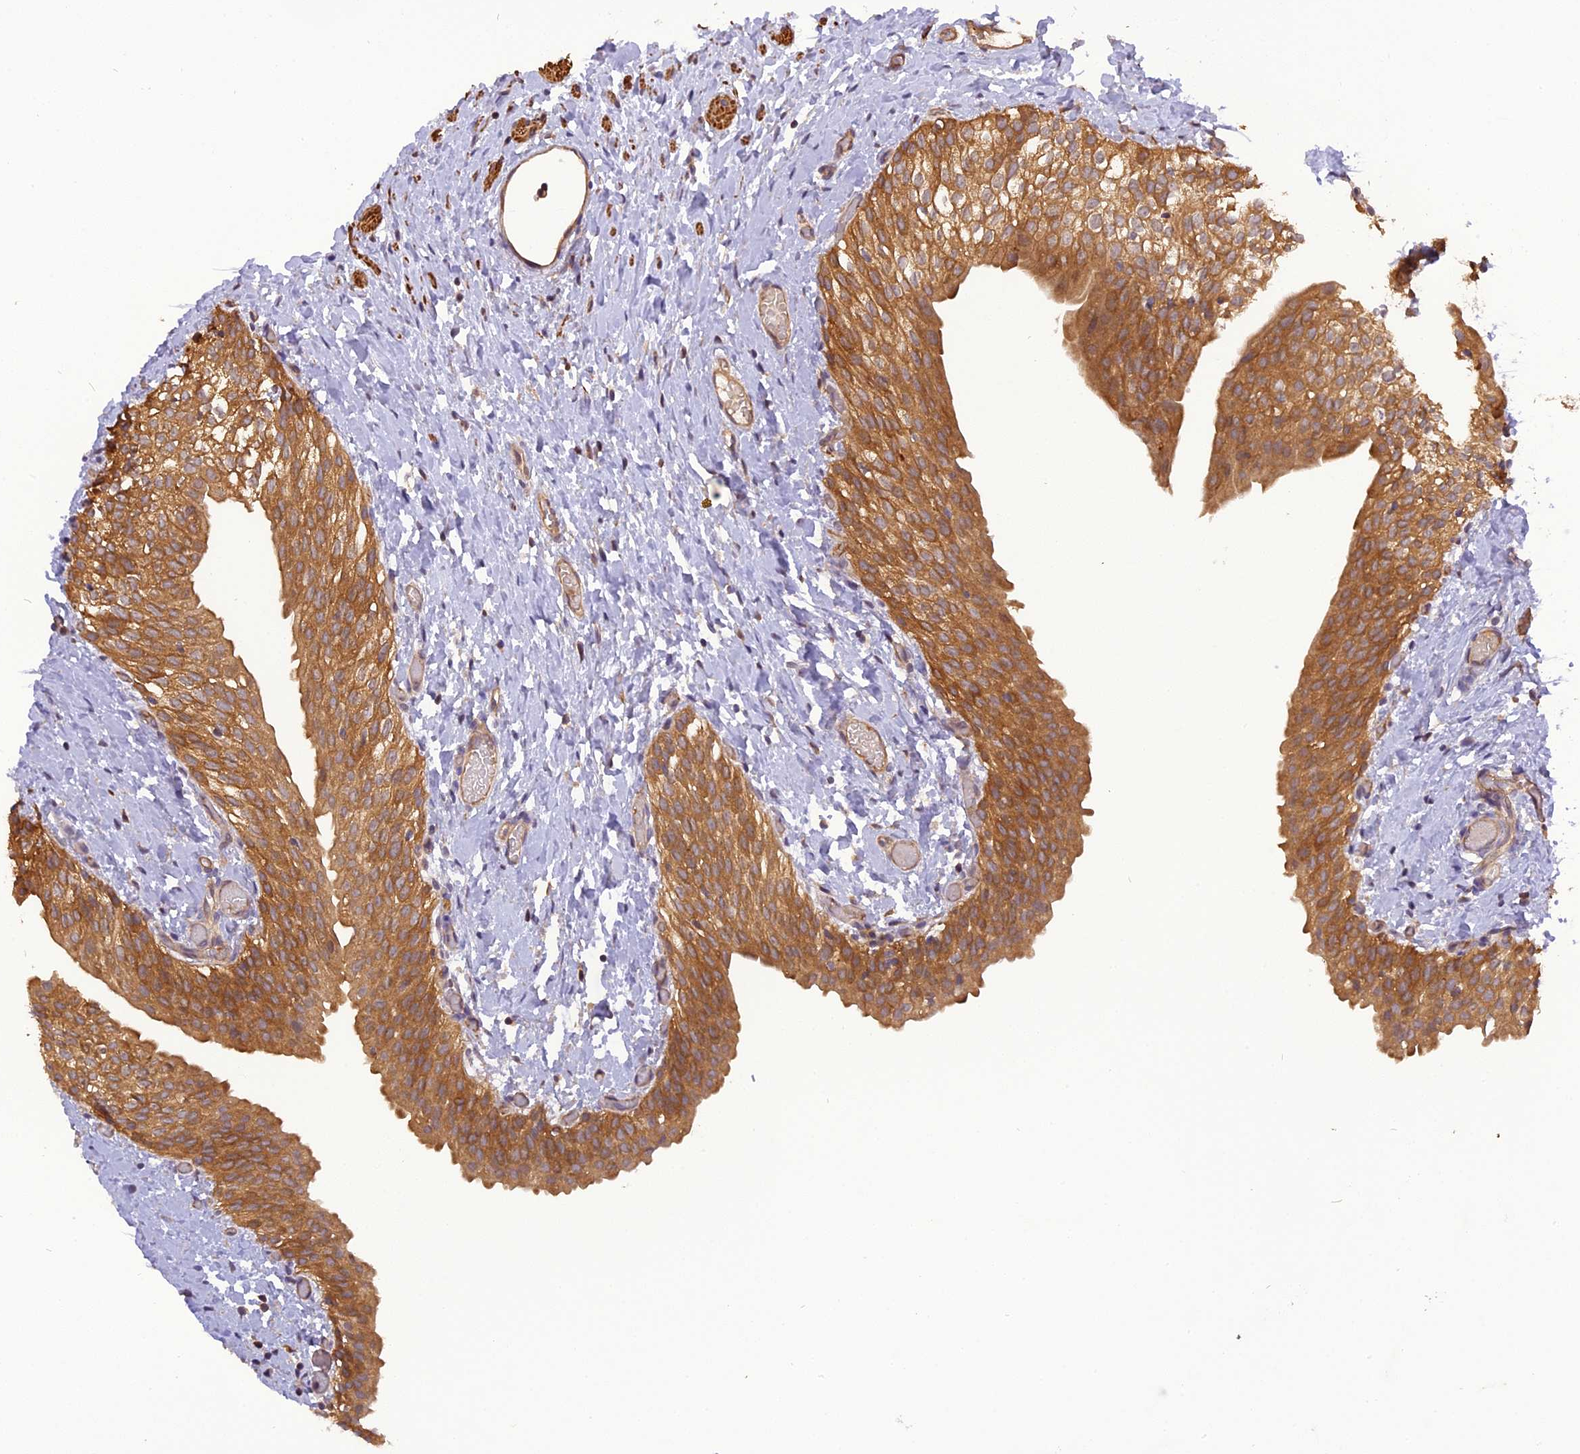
{"staining": {"intensity": "moderate", "quantity": ">75%", "location": "cytoplasmic/membranous"}, "tissue": "urinary bladder", "cell_type": "Urothelial cells", "image_type": "normal", "snomed": [{"axis": "morphology", "description": "Normal tissue, NOS"}, {"axis": "topography", "description": "Urinary bladder"}], "caption": "Immunohistochemistry micrograph of benign human urinary bladder stained for a protein (brown), which displays medium levels of moderate cytoplasmic/membranous staining in approximately >75% of urothelial cells.", "gene": "STOML1", "patient": {"sex": "male", "age": 1}}